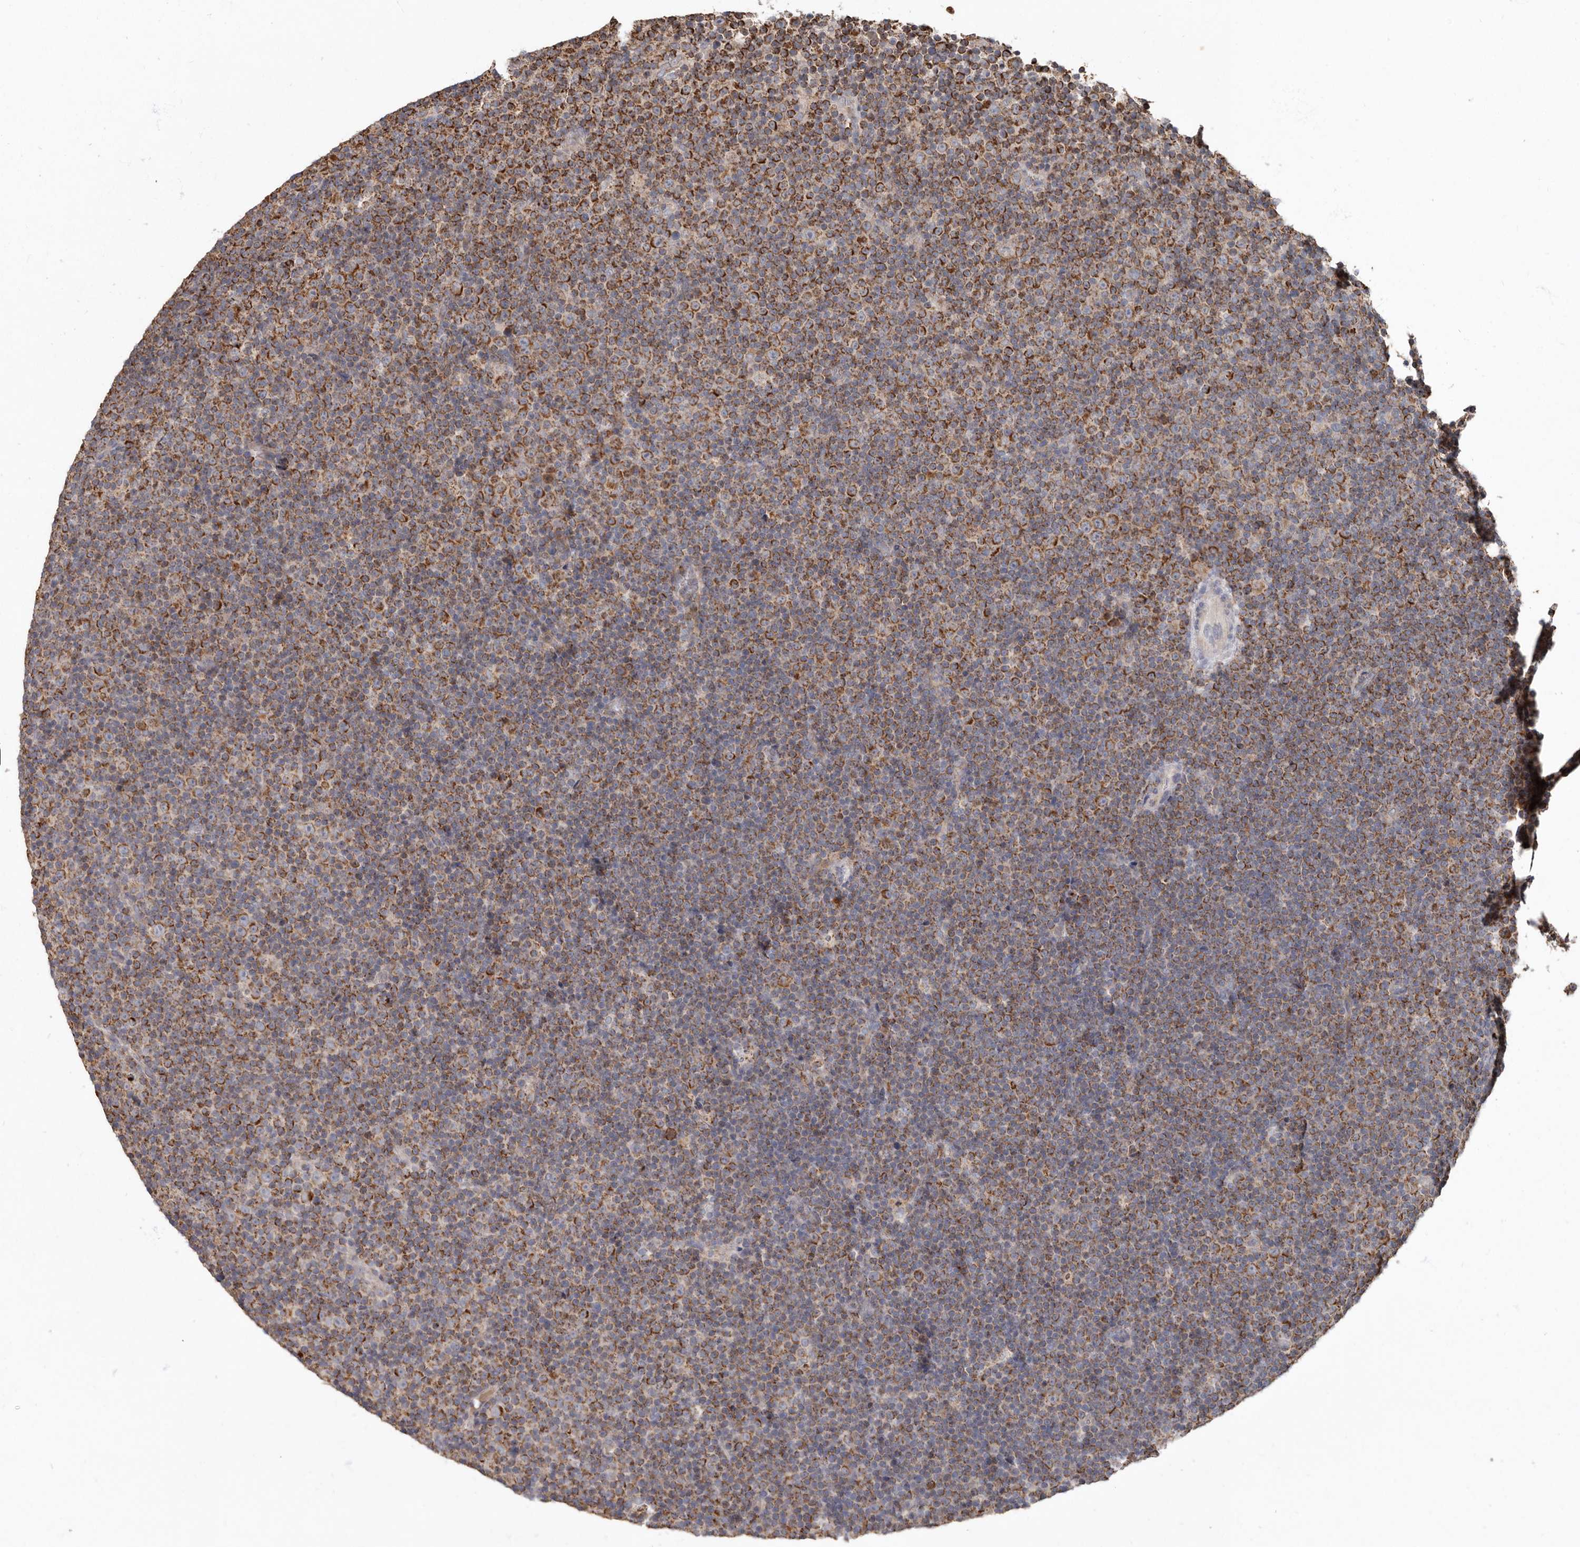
{"staining": {"intensity": "strong", "quantity": "25%-75%", "location": "cytoplasmic/membranous"}, "tissue": "lymphoma", "cell_type": "Tumor cells", "image_type": "cancer", "snomed": [{"axis": "morphology", "description": "Malignant lymphoma, non-Hodgkin's type, Low grade"}, {"axis": "topography", "description": "Lymph node"}], "caption": "Malignant lymphoma, non-Hodgkin's type (low-grade) stained with a brown dye shows strong cytoplasmic/membranous positive positivity in about 25%-75% of tumor cells.", "gene": "KIF26B", "patient": {"sex": "female", "age": 67}}